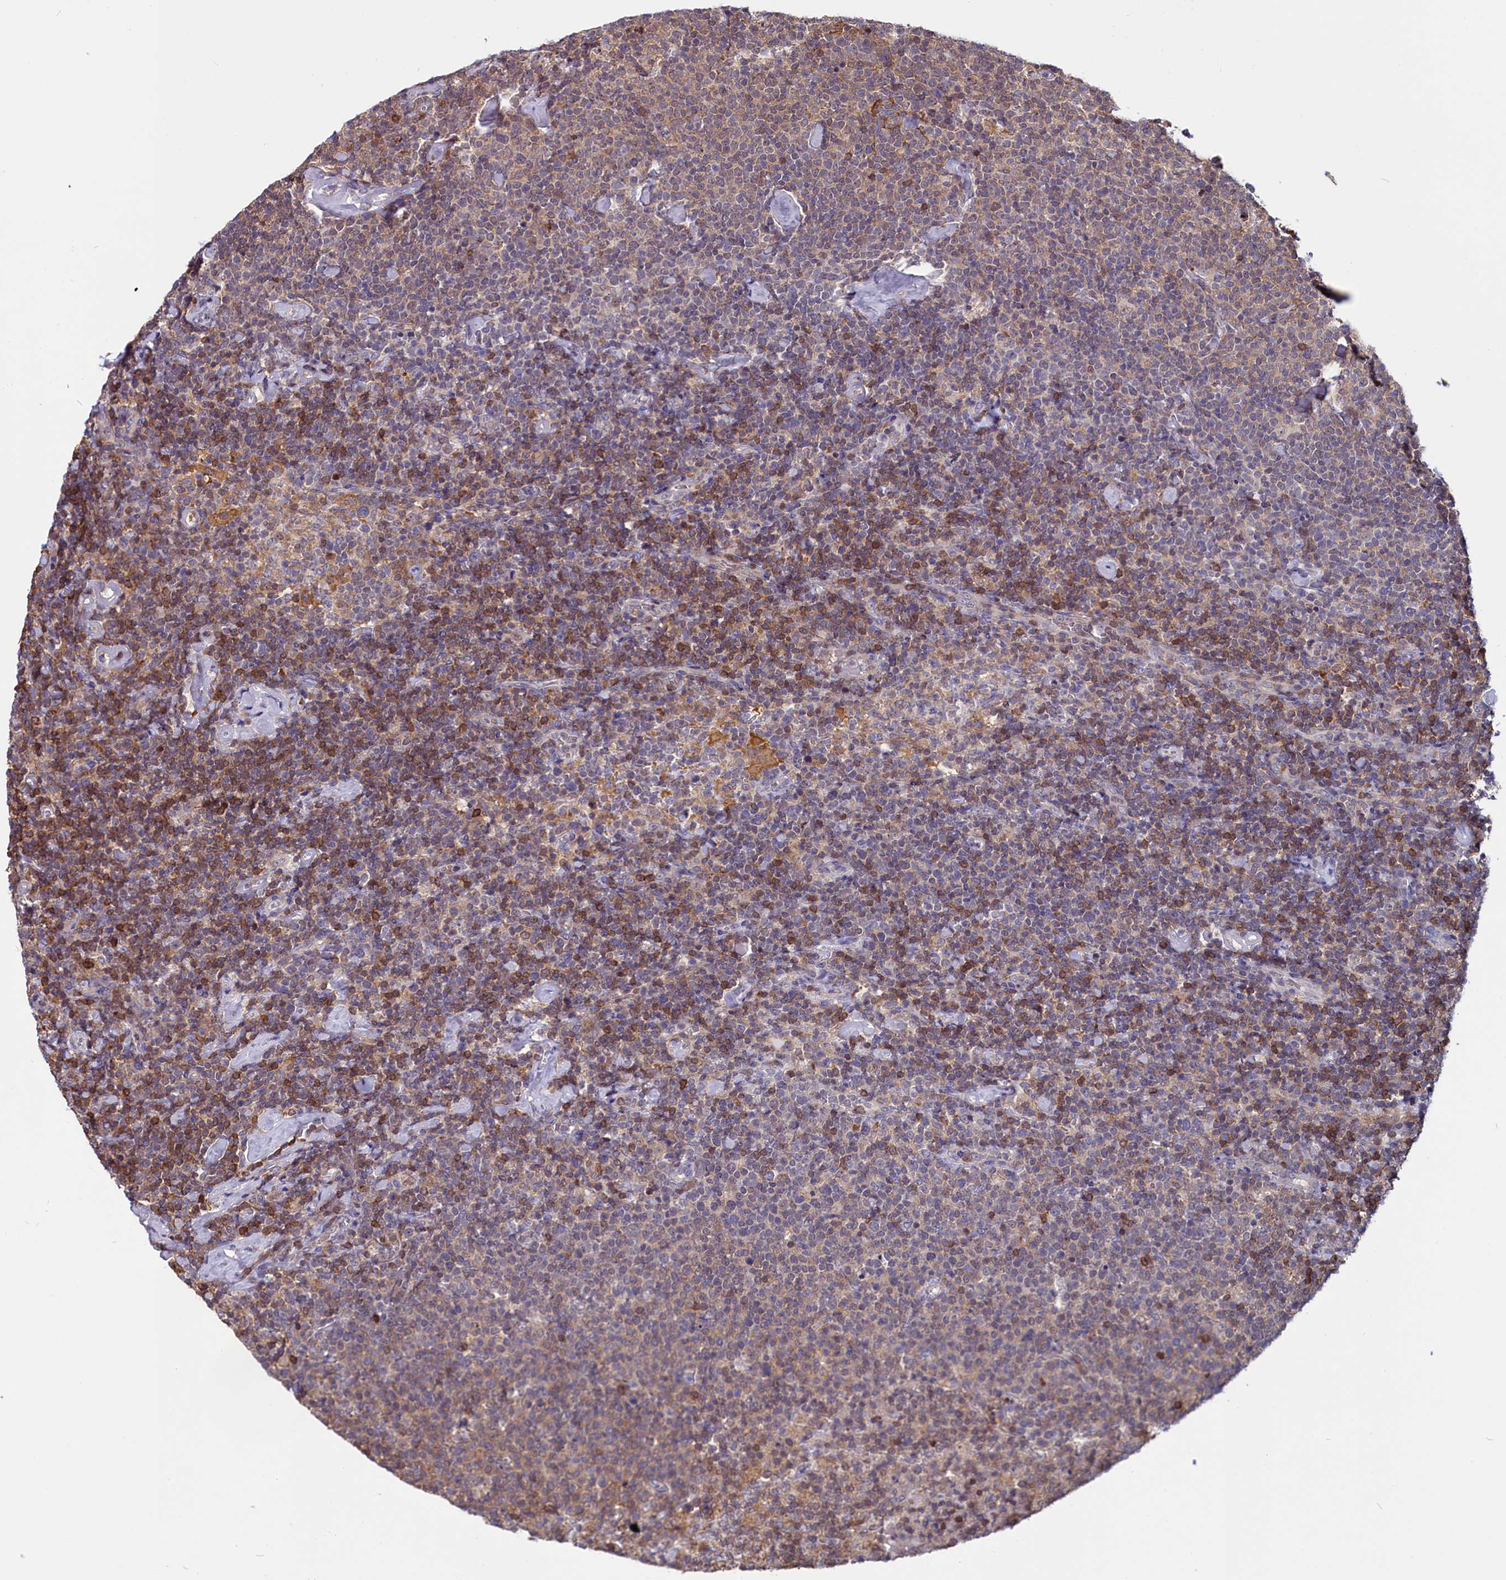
{"staining": {"intensity": "moderate", "quantity": "25%-75%", "location": "cytoplasmic/membranous"}, "tissue": "lymphoma", "cell_type": "Tumor cells", "image_type": "cancer", "snomed": [{"axis": "morphology", "description": "Malignant lymphoma, non-Hodgkin's type, High grade"}, {"axis": "topography", "description": "Lymph node"}], "caption": "A medium amount of moderate cytoplasmic/membranous staining is present in about 25%-75% of tumor cells in malignant lymphoma, non-Hodgkin's type (high-grade) tissue.", "gene": "CIAPIN1", "patient": {"sex": "male", "age": 61}}